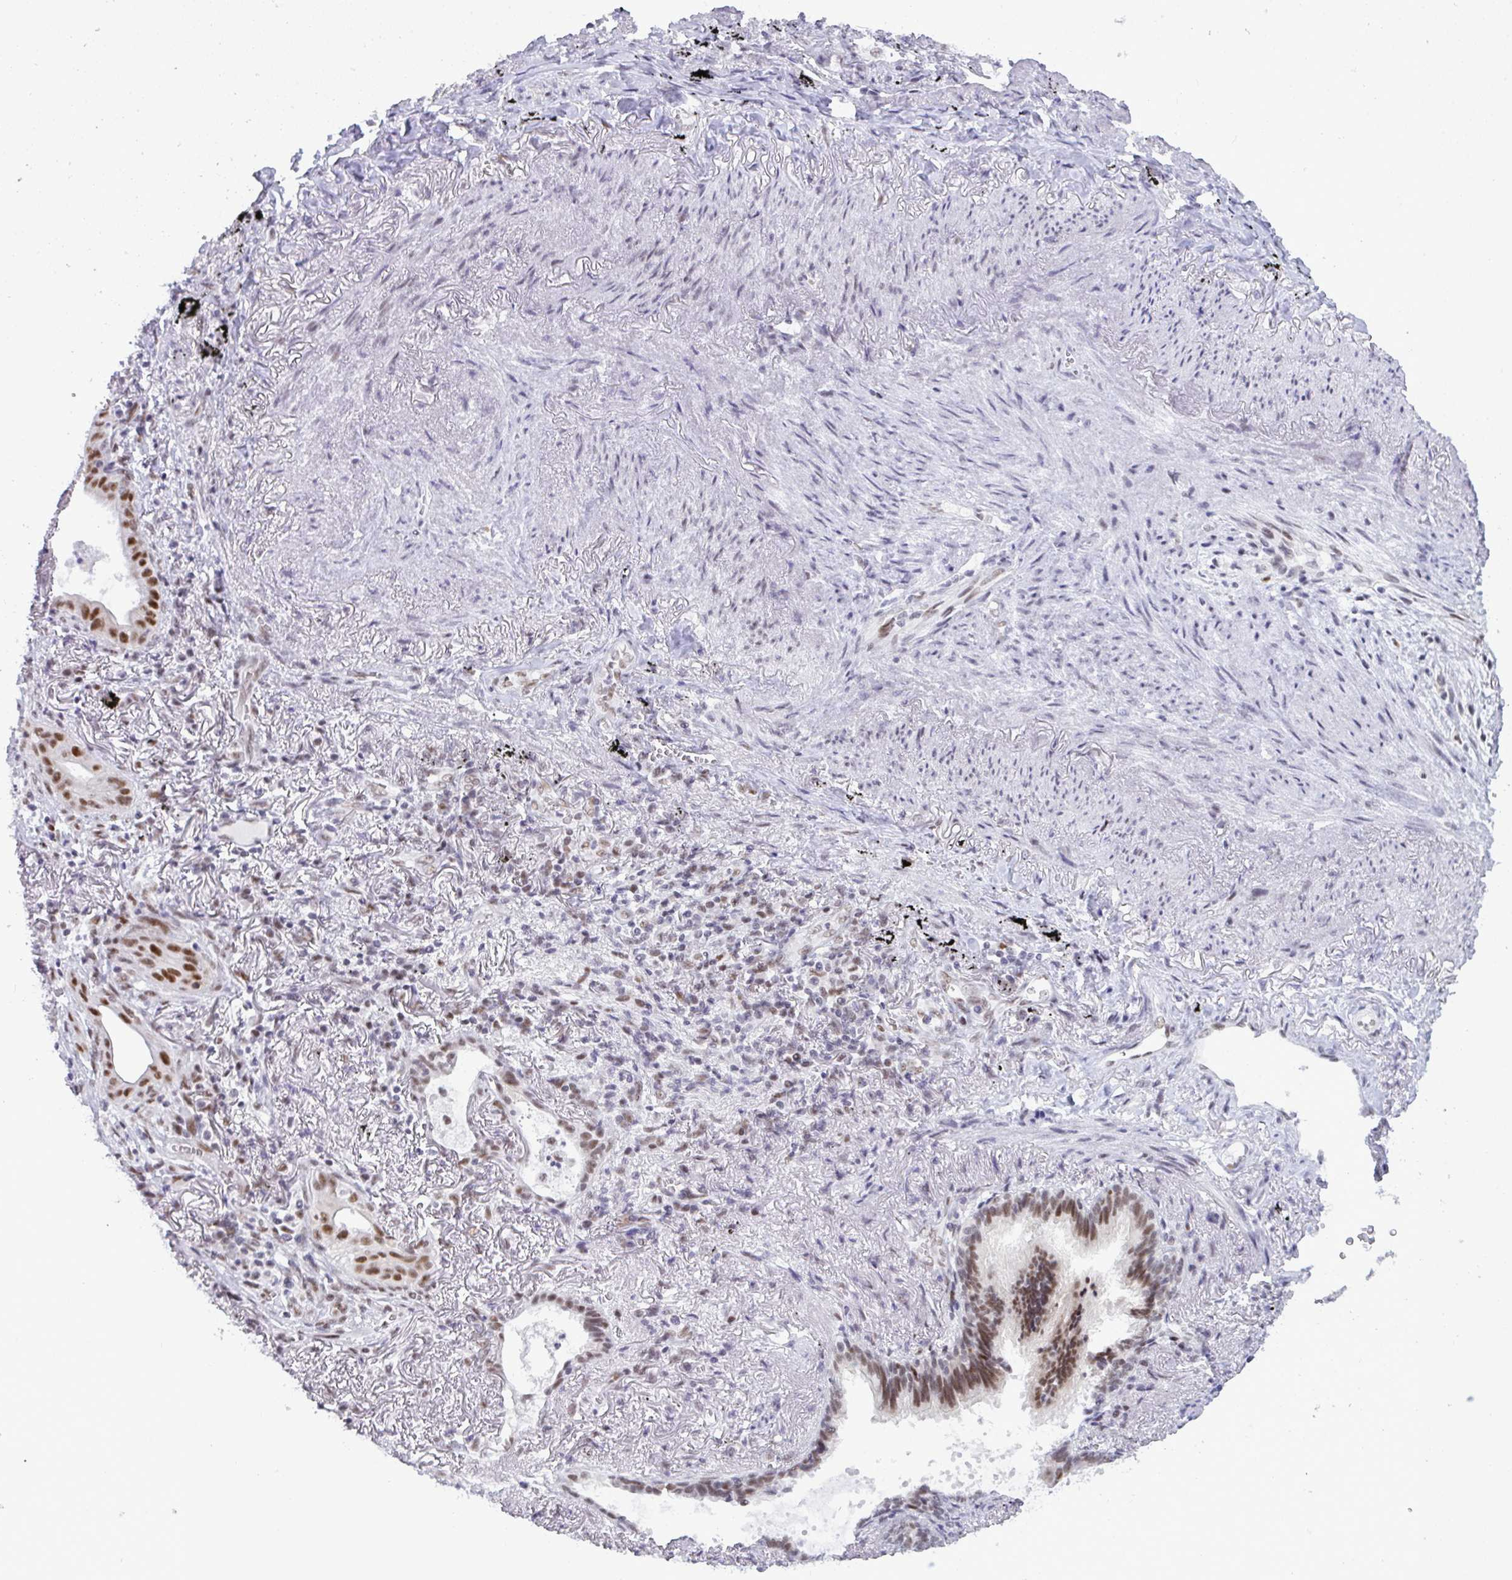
{"staining": {"intensity": "strong", "quantity": "25%-75%", "location": "nuclear"}, "tissue": "lung cancer", "cell_type": "Tumor cells", "image_type": "cancer", "snomed": [{"axis": "morphology", "description": "Adenocarcinoma, NOS"}, {"axis": "topography", "description": "Lung"}], "caption": "The histopathology image displays a brown stain indicating the presence of a protein in the nuclear of tumor cells in lung cancer (adenocarcinoma). The protein is shown in brown color, while the nuclei are stained blue.", "gene": "PPP1R10", "patient": {"sex": "male", "age": 77}}